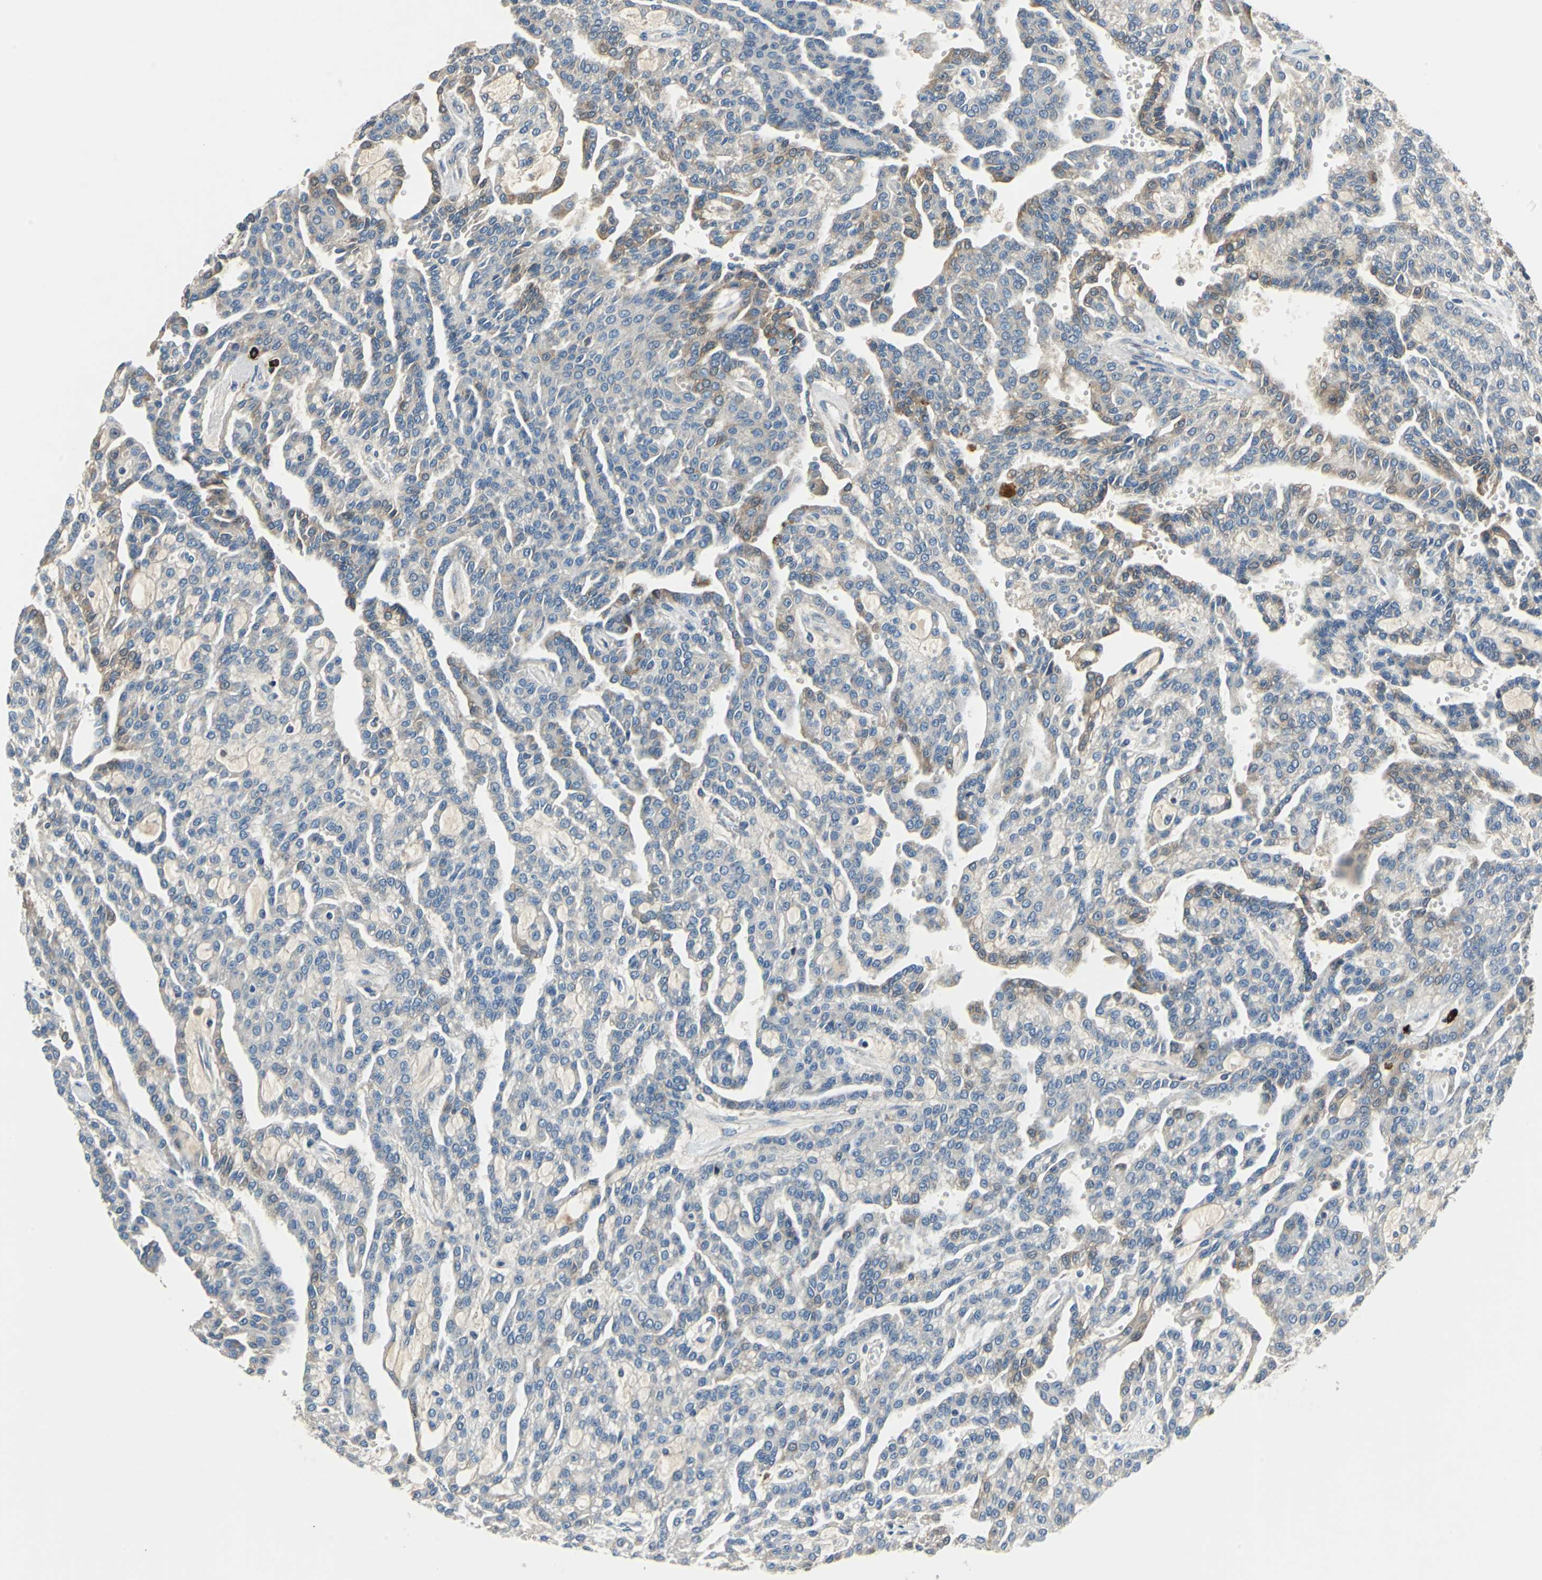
{"staining": {"intensity": "weak", "quantity": "25%-75%", "location": "cytoplasmic/membranous"}, "tissue": "renal cancer", "cell_type": "Tumor cells", "image_type": "cancer", "snomed": [{"axis": "morphology", "description": "Adenocarcinoma, NOS"}, {"axis": "topography", "description": "Kidney"}], "caption": "Immunohistochemistry (DAB) staining of renal cancer (adenocarcinoma) reveals weak cytoplasmic/membranous protein expression in about 25%-75% of tumor cells.", "gene": "SLC19A2", "patient": {"sex": "male", "age": 63}}